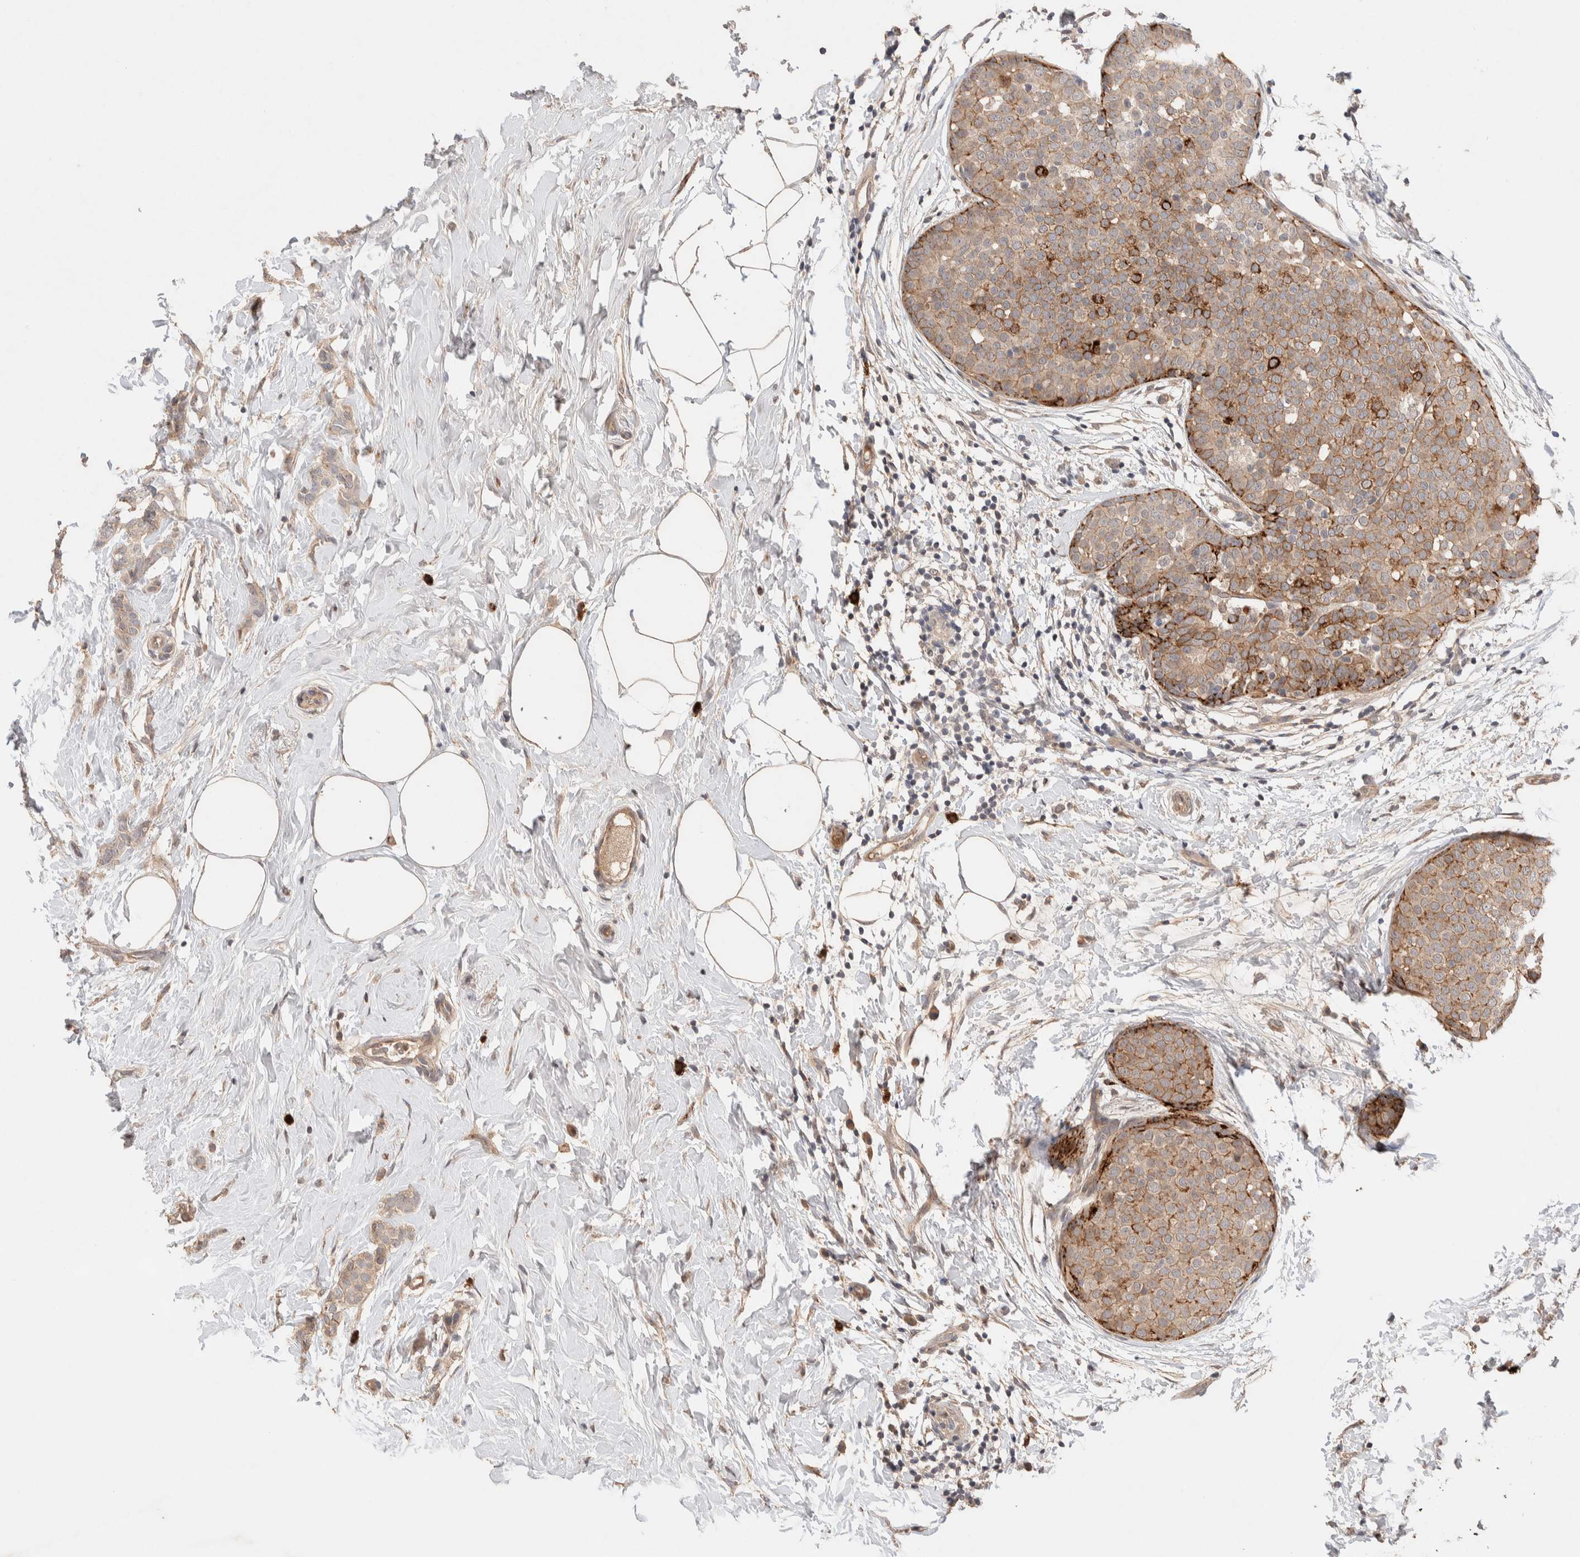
{"staining": {"intensity": "weak", "quantity": ">75%", "location": "cytoplasmic/membranous"}, "tissue": "breast cancer", "cell_type": "Tumor cells", "image_type": "cancer", "snomed": [{"axis": "morphology", "description": "Lobular carcinoma, in situ"}, {"axis": "morphology", "description": "Lobular carcinoma"}, {"axis": "topography", "description": "Breast"}], "caption": "This photomicrograph displays immunohistochemistry staining of breast lobular carcinoma, with low weak cytoplasmic/membranous staining in about >75% of tumor cells.", "gene": "CASK", "patient": {"sex": "female", "age": 41}}